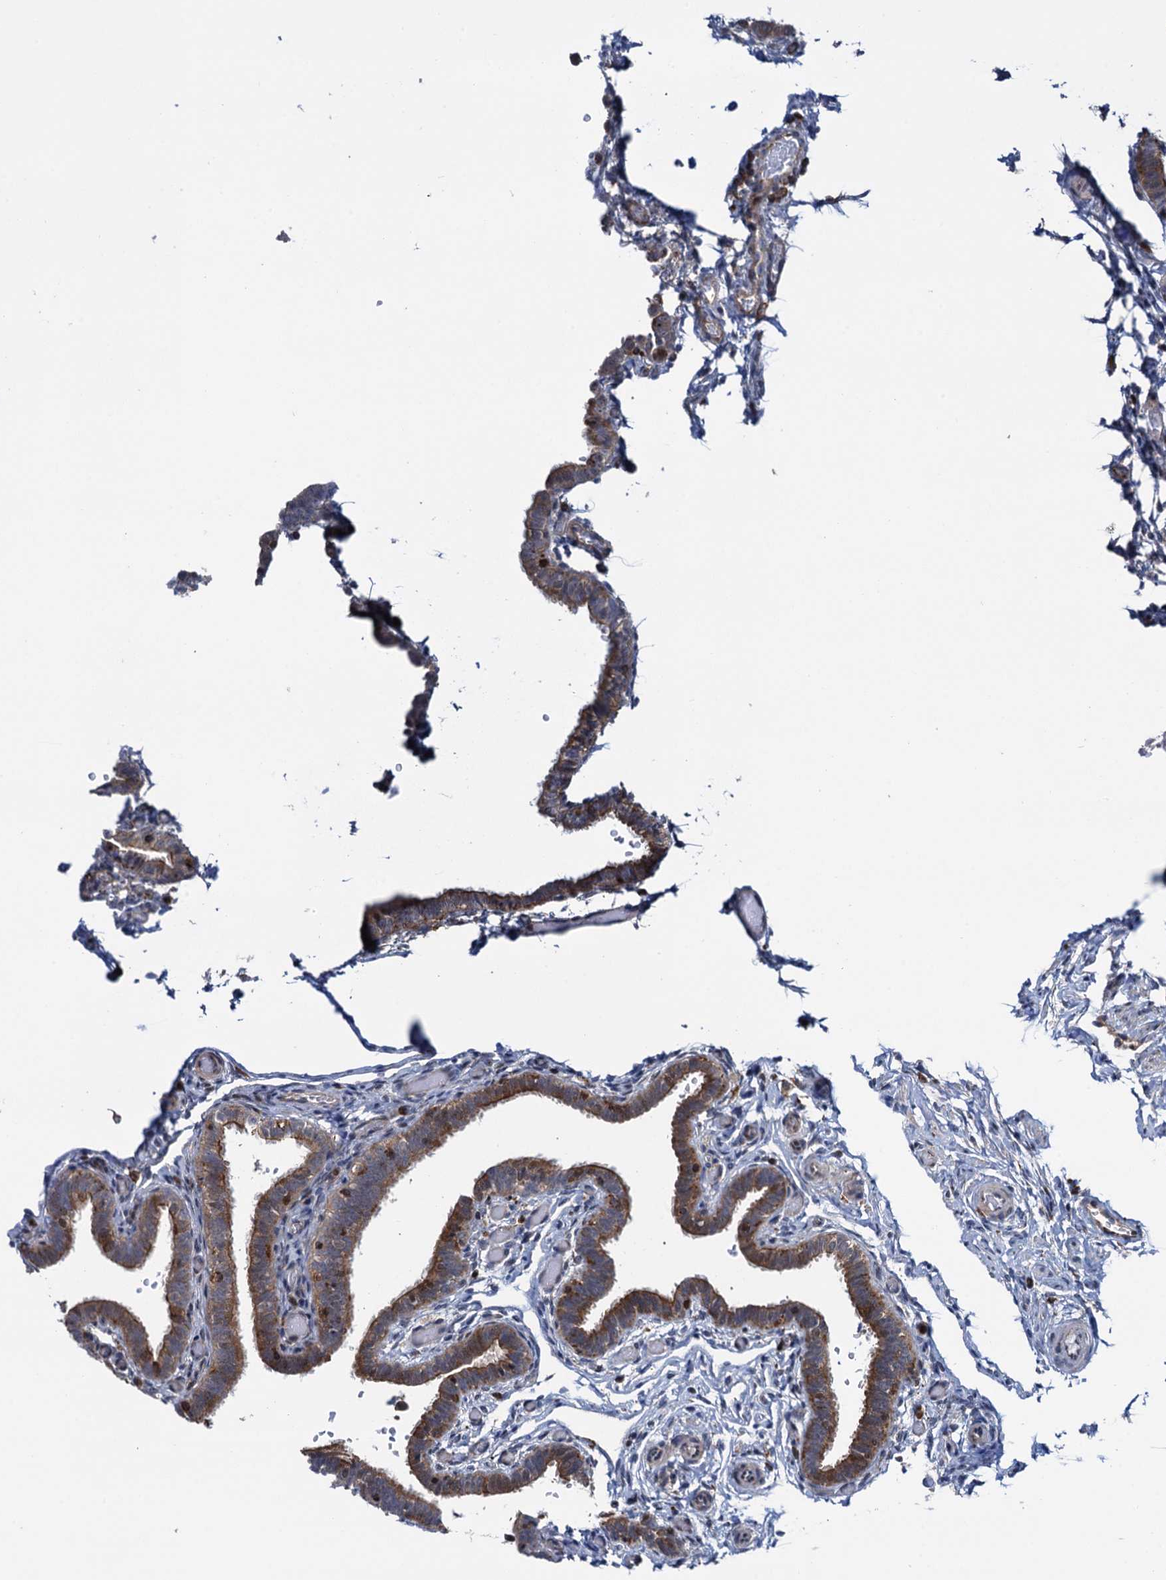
{"staining": {"intensity": "moderate", "quantity": ">75%", "location": "cytoplasmic/membranous"}, "tissue": "fallopian tube", "cell_type": "Glandular cells", "image_type": "normal", "snomed": [{"axis": "morphology", "description": "Normal tissue, NOS"}, {"axis": "topography", "description": "Fallopian tube"}], "caption": "Immunohistochemical staining of normal human fallopian tube displays medium levels of moderate cytoplasmic/membranous staining in approximately >75% of glandular cells. The staining was performed using DAB (3,3'-diaminobenzidine), with brown indicating positive protein expression. Nuclei are stained blue with hematoxylin.", "gene": "CCDC102A", "patient": {"sex": "female", "age": 36}}